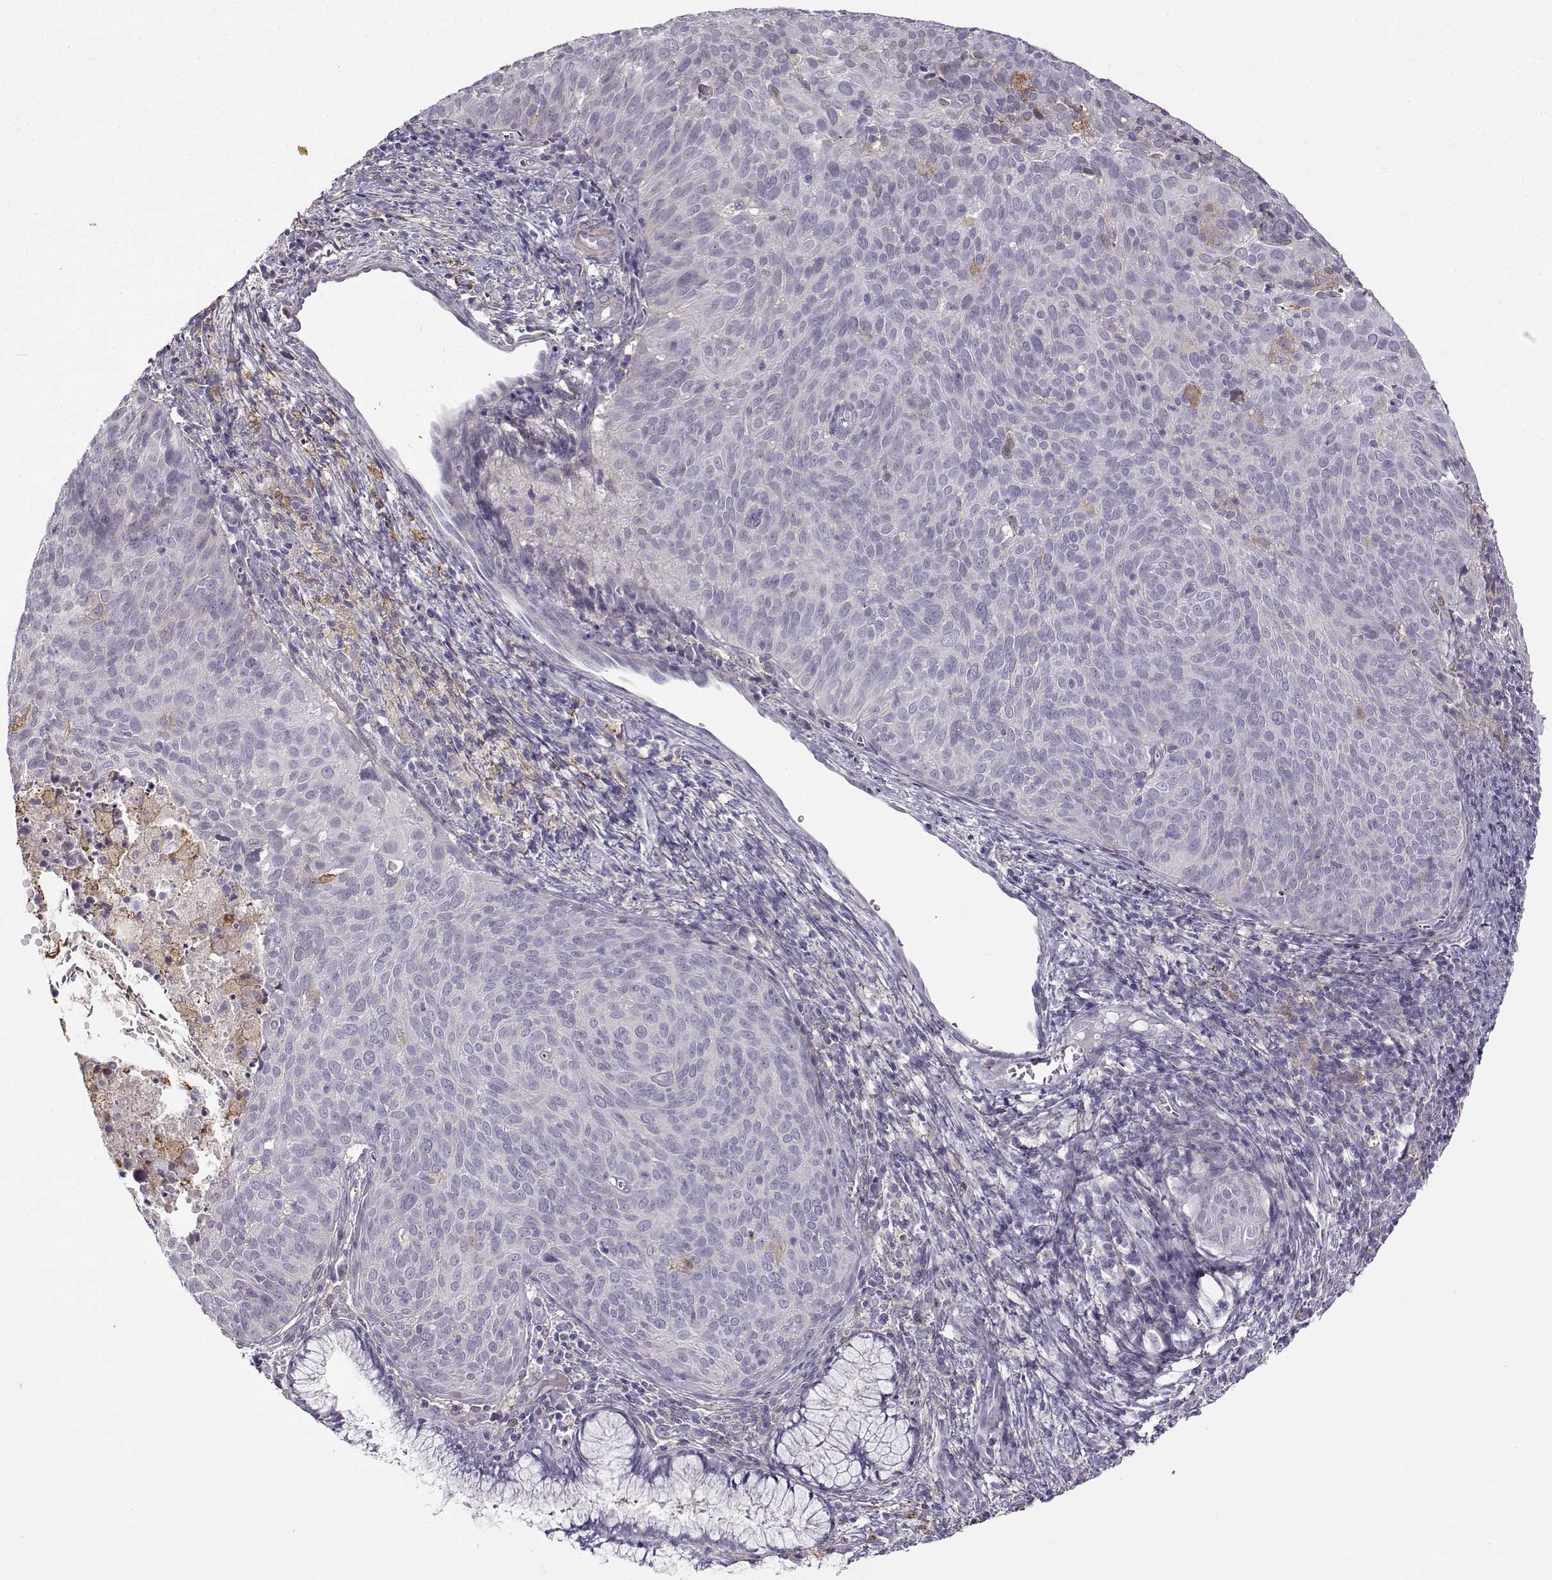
{"staining": {"intensity": "negative", "quantity": "none", "location": "none"}, "tissue": "cervical cancer", "cell_type": "Tumor cells", "image_type": "cancer", "snomed": [{"axis": "morphology", "description": "Squamous cell carcinoma, NOS"}, {"axis": "topography", "description": "Cervix"}], "caption": "Cervical cancer (squamous cell carcinoma) stained for a protein using IHC displays no staining tumor cells.", "gene": "UCP3", "patient": {"sex": "female", "age": 39}}